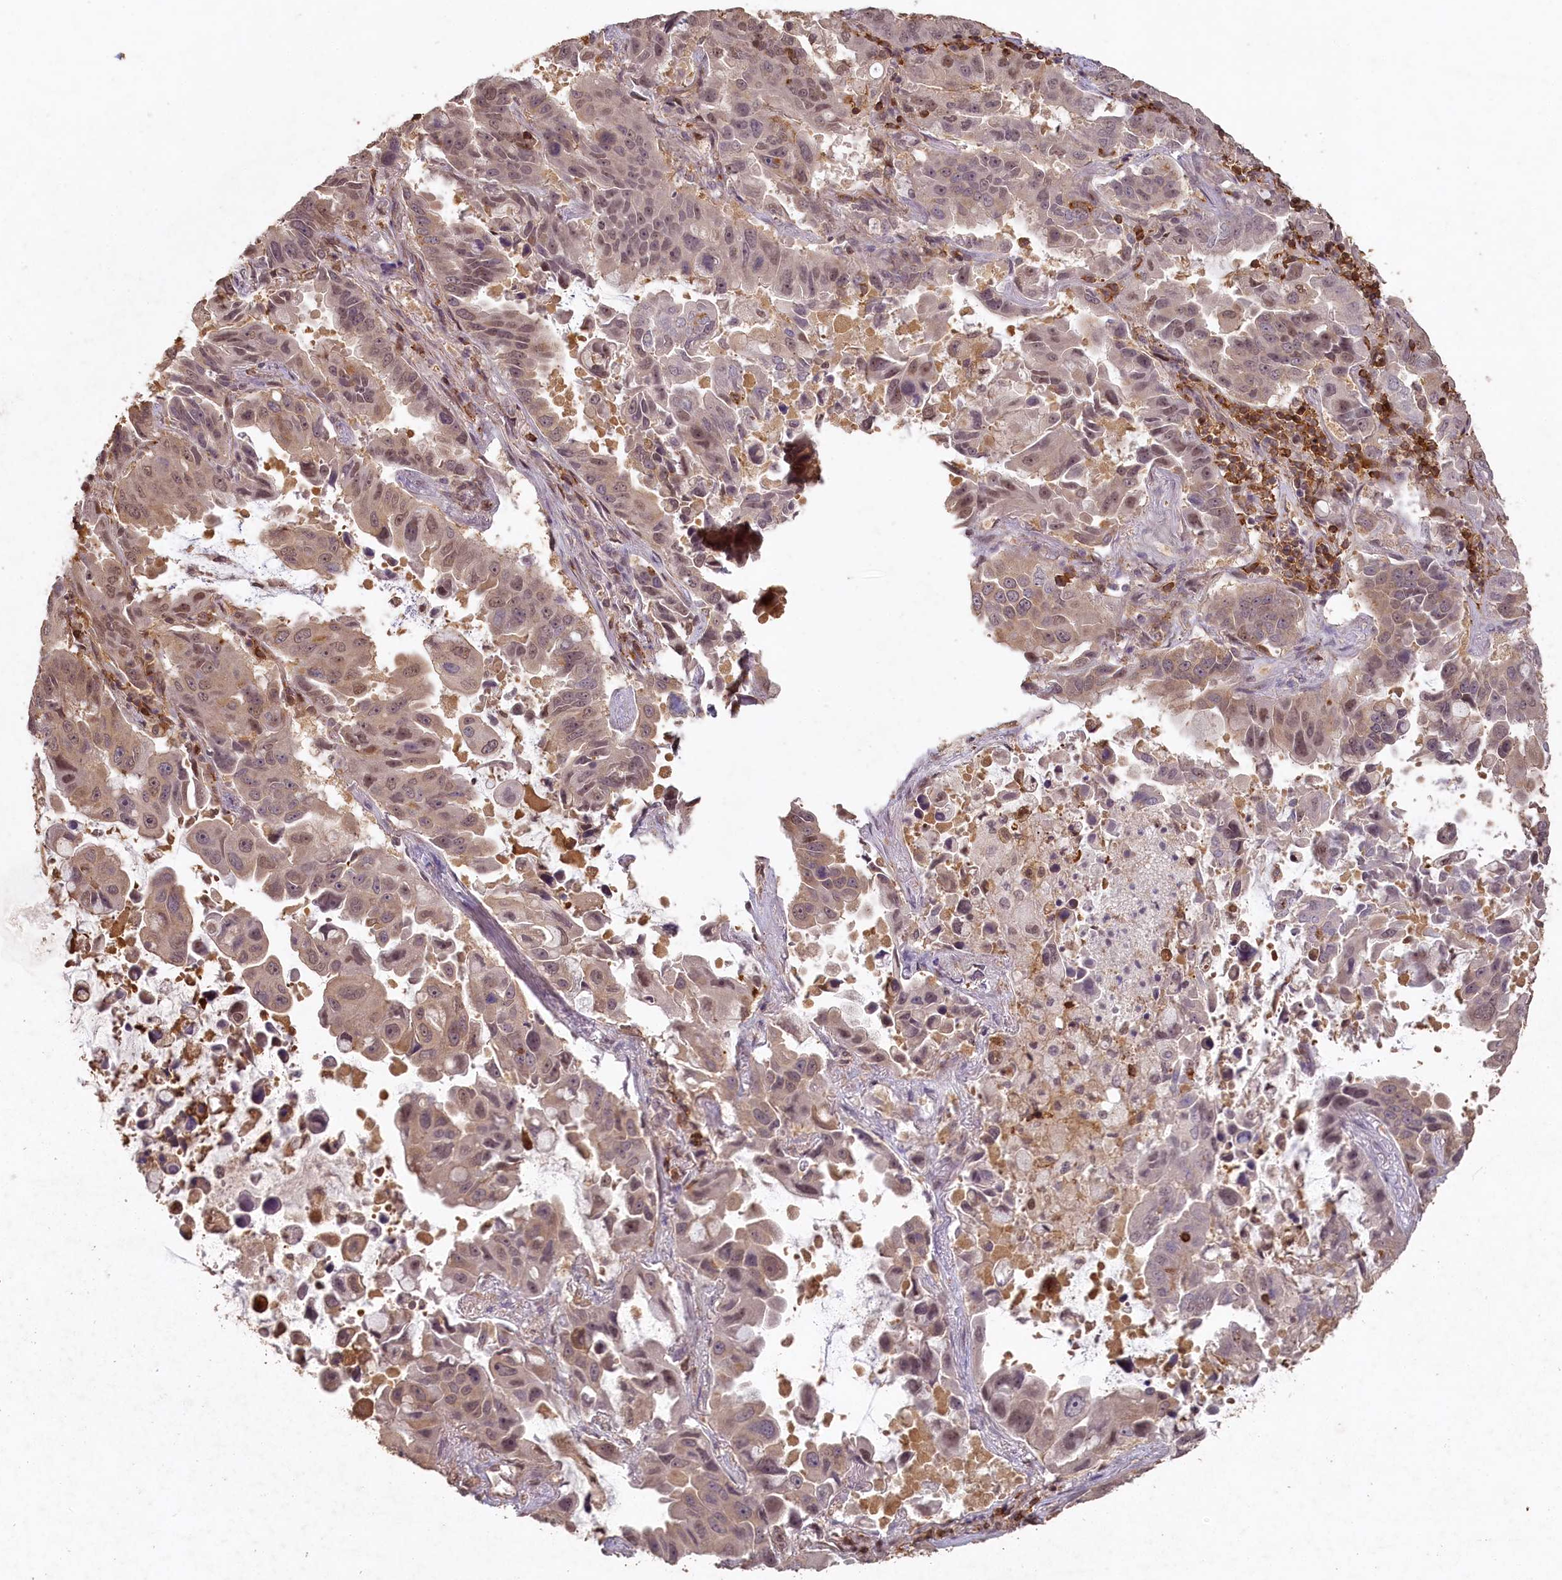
{"staining": {"intensity": "weak", "quantity": ">75%", "location": "cytoplasmic/membranous,nuclear"}, "tissue": "lung cancer", "cell_type": "Tumor cells", "image_type": "cancer", "snomed": [{"axis": "morphology", "description": "Adenocarcinoma, NOS"}, {"axis": "topography", "description": "Lung"}], "caption": "Human adenocarcinoma (lung) stained for a protein (brown) reveals weak cytoplasmic/membranous and nuclear positive expression in approximately >75% of tumor cells.", "gene": "MADD", "patient": {"sex": "male", "age": 64}}